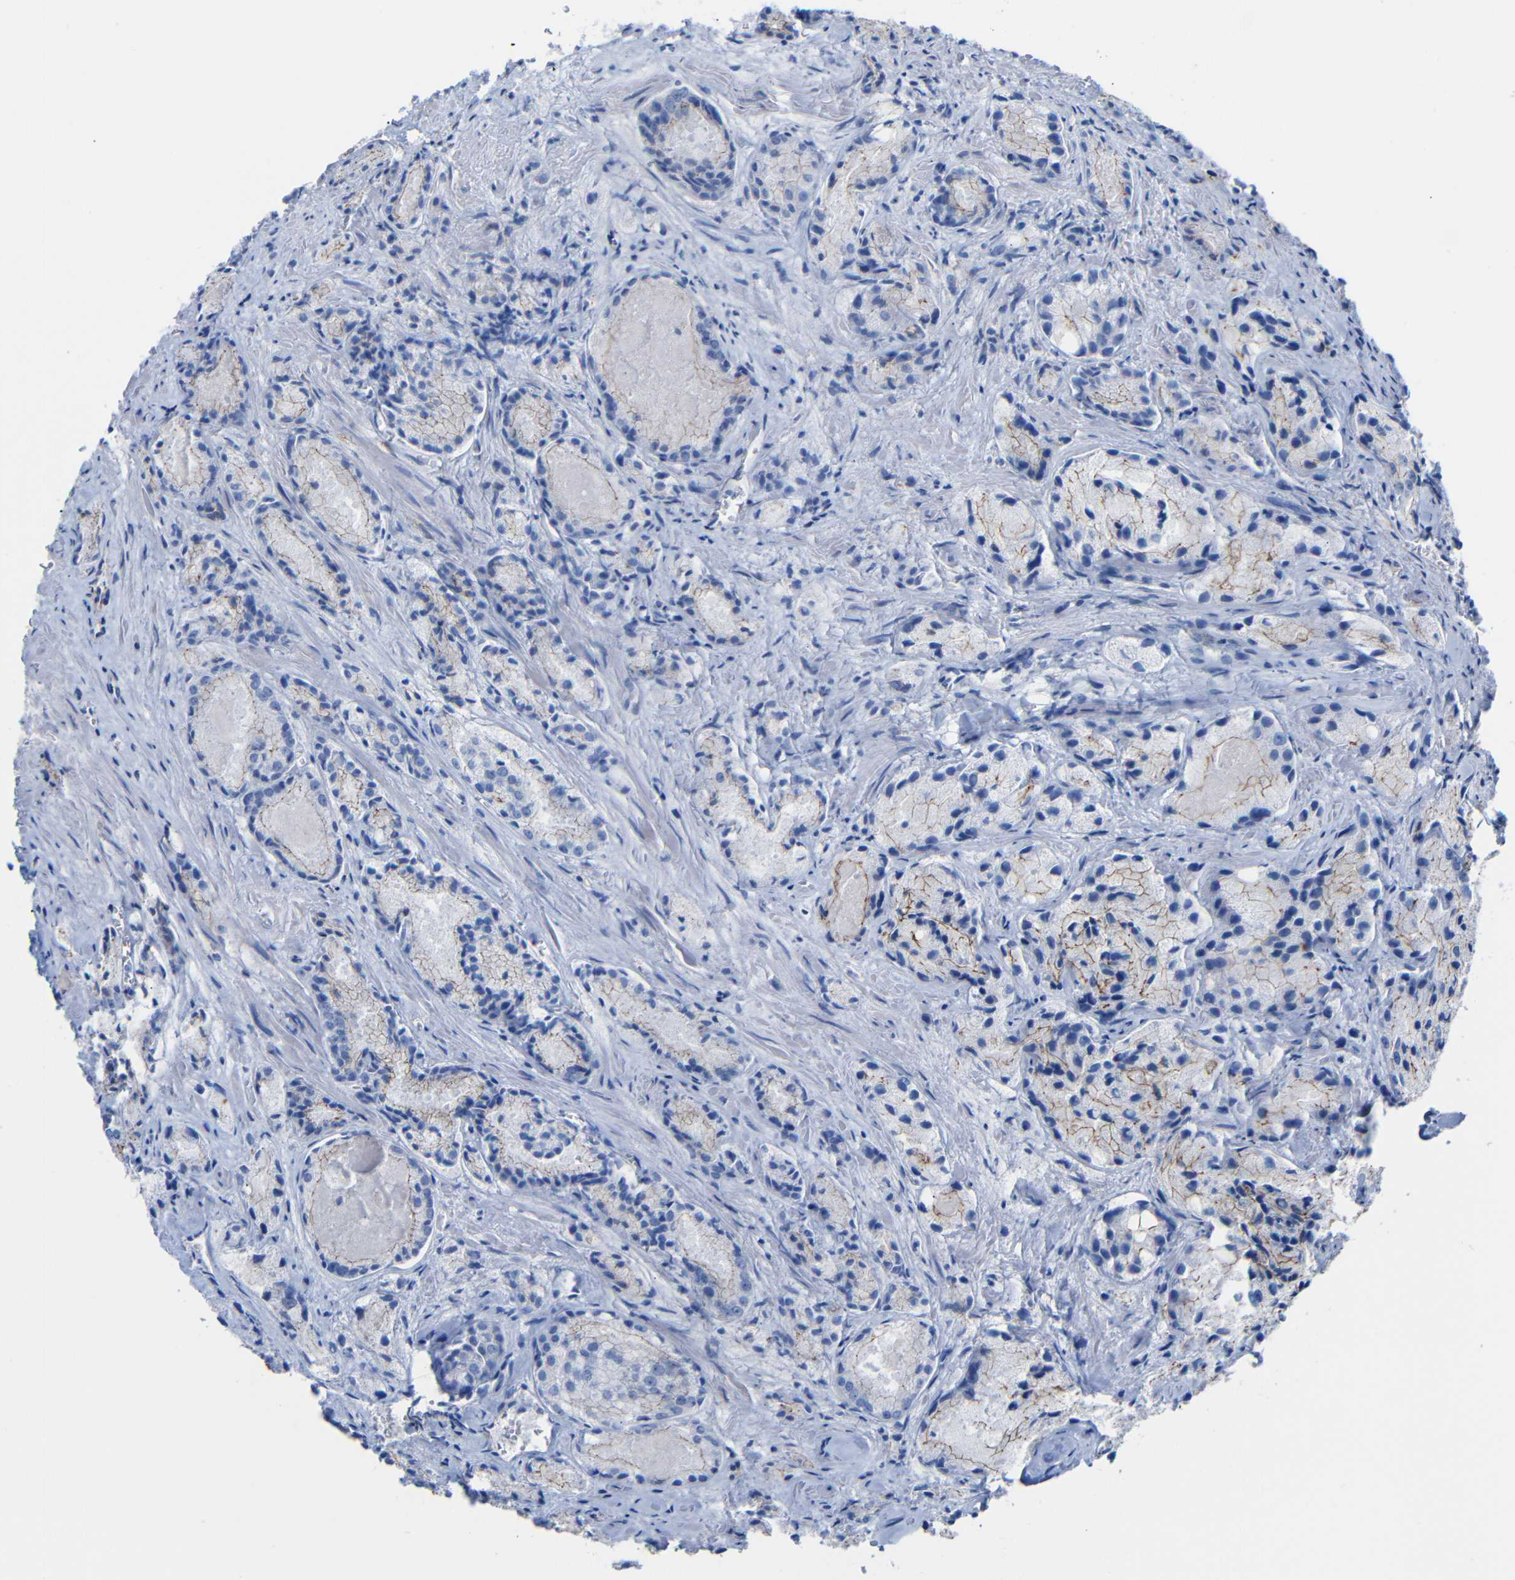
{"staining": {"intensity": "moderate", "quantity": "<25%", "location": "cytoplasmic/membranous"}, "tissue": "prostate cancer", "cell_type": "Tumor cells", "image_type": "cancer", "snomed": [{"axis": "morphology", "description": "Adenocarcinoma, Low grade"}, {"axis": "topography", "description": "Prostate"}], "caption": "The micrograph displays immunohistochemical staining of prostate low-grade adenocarcinoma. There is moderate cytoplasmic/membranous positivity is present in approximately <25% of tumor cells.", "gene": "CGNL1", "patient": {"sex": "male", "age": 64}}